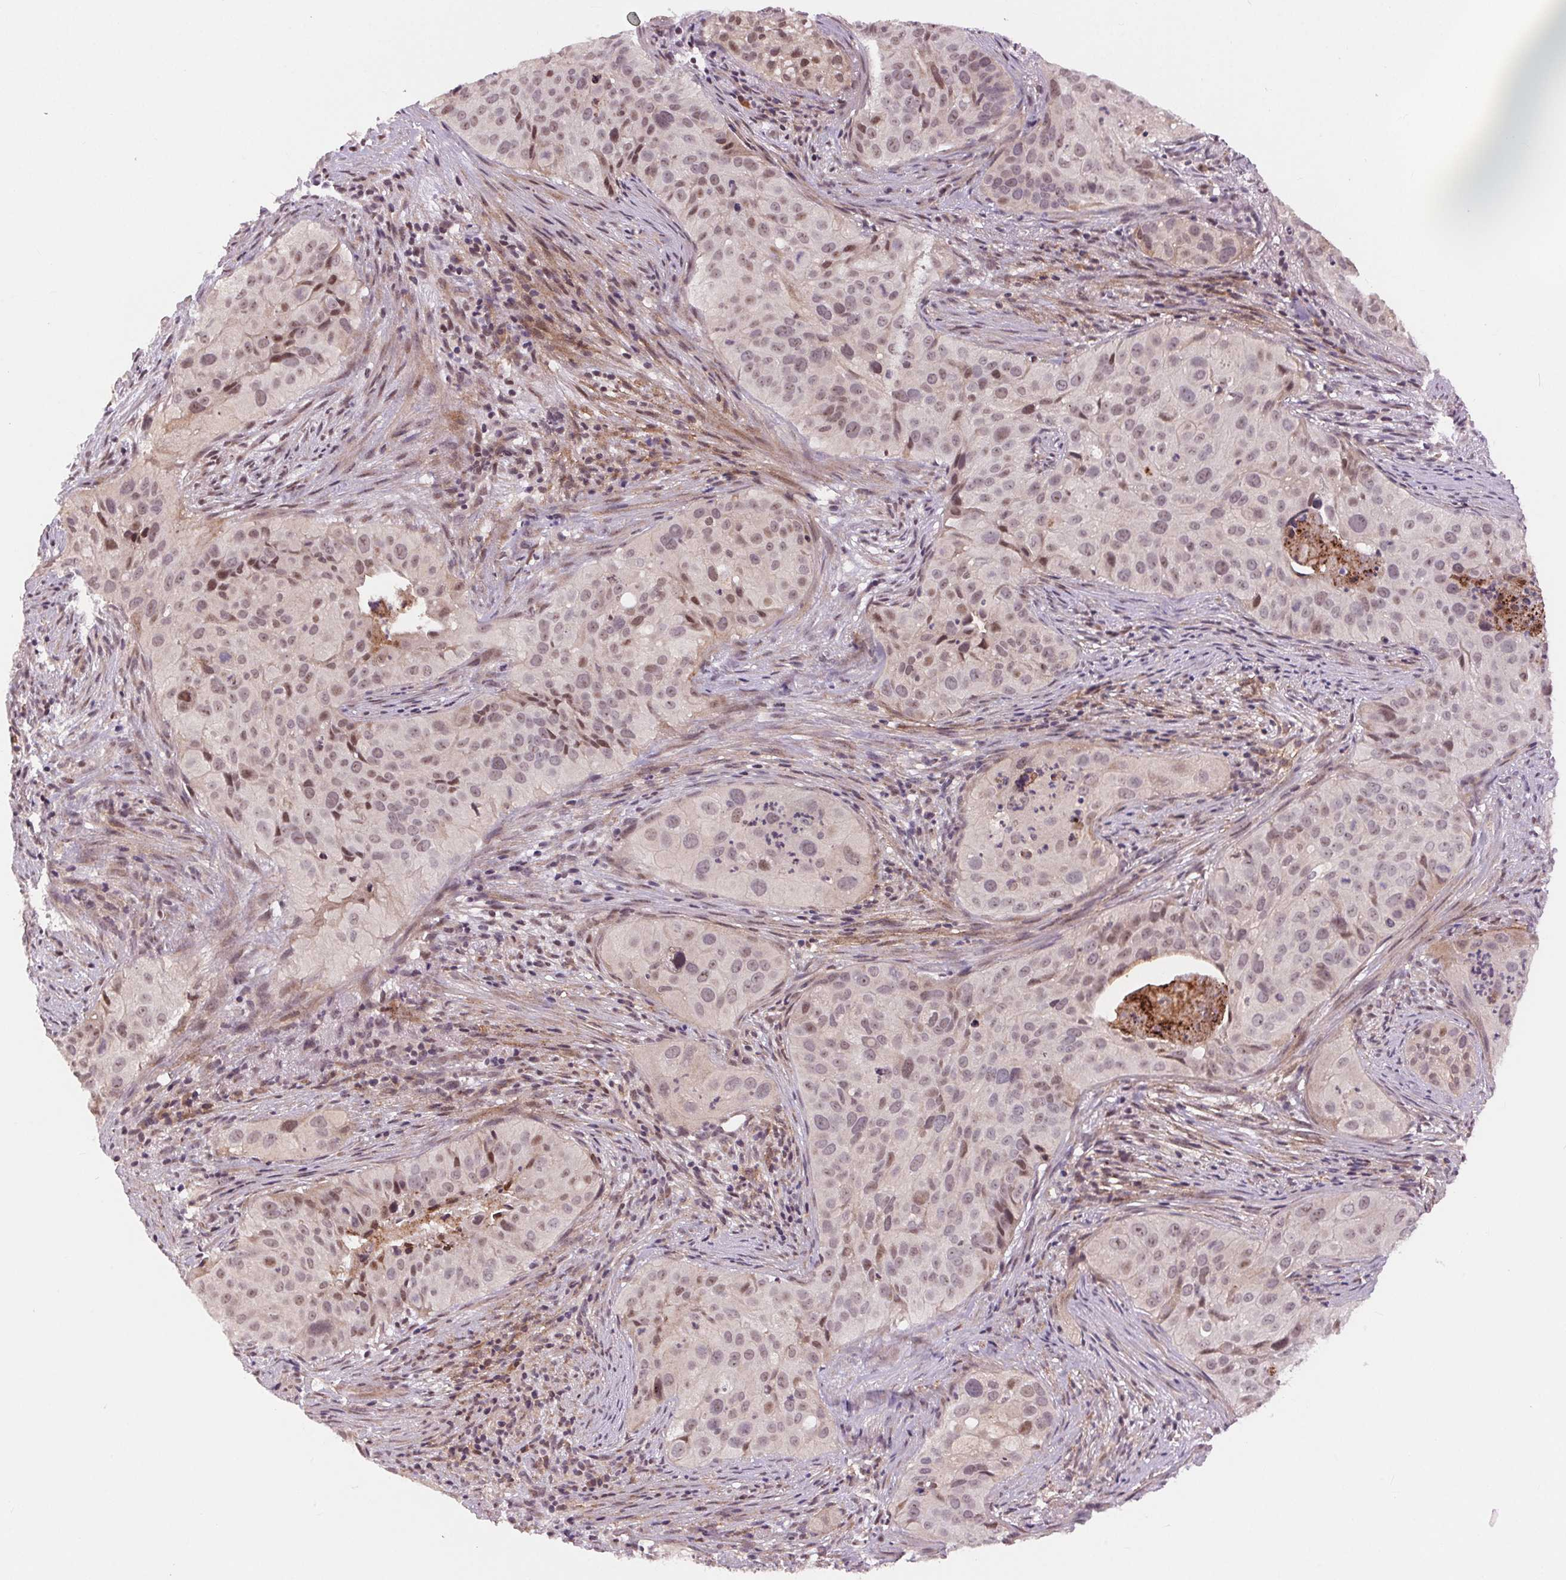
{"staining": {"intensity": "weak", "quantity": "<25%", "location": "nuclear"}, "tissue": "cervical cancer", "cell_type": "Tumor cells", "image_type": "cancer", "snomed": [{"axis": "morphology", "description": "Squamous cell carcinoma, NOS"}, {"axis": "topography", "description": "Cervix"}], "caption": "This is an IHC image of cervical cancer. There is no expression in tumor cells.", "gene": "CHMP4B", "patient": {"sex": "female", "age": 38}}